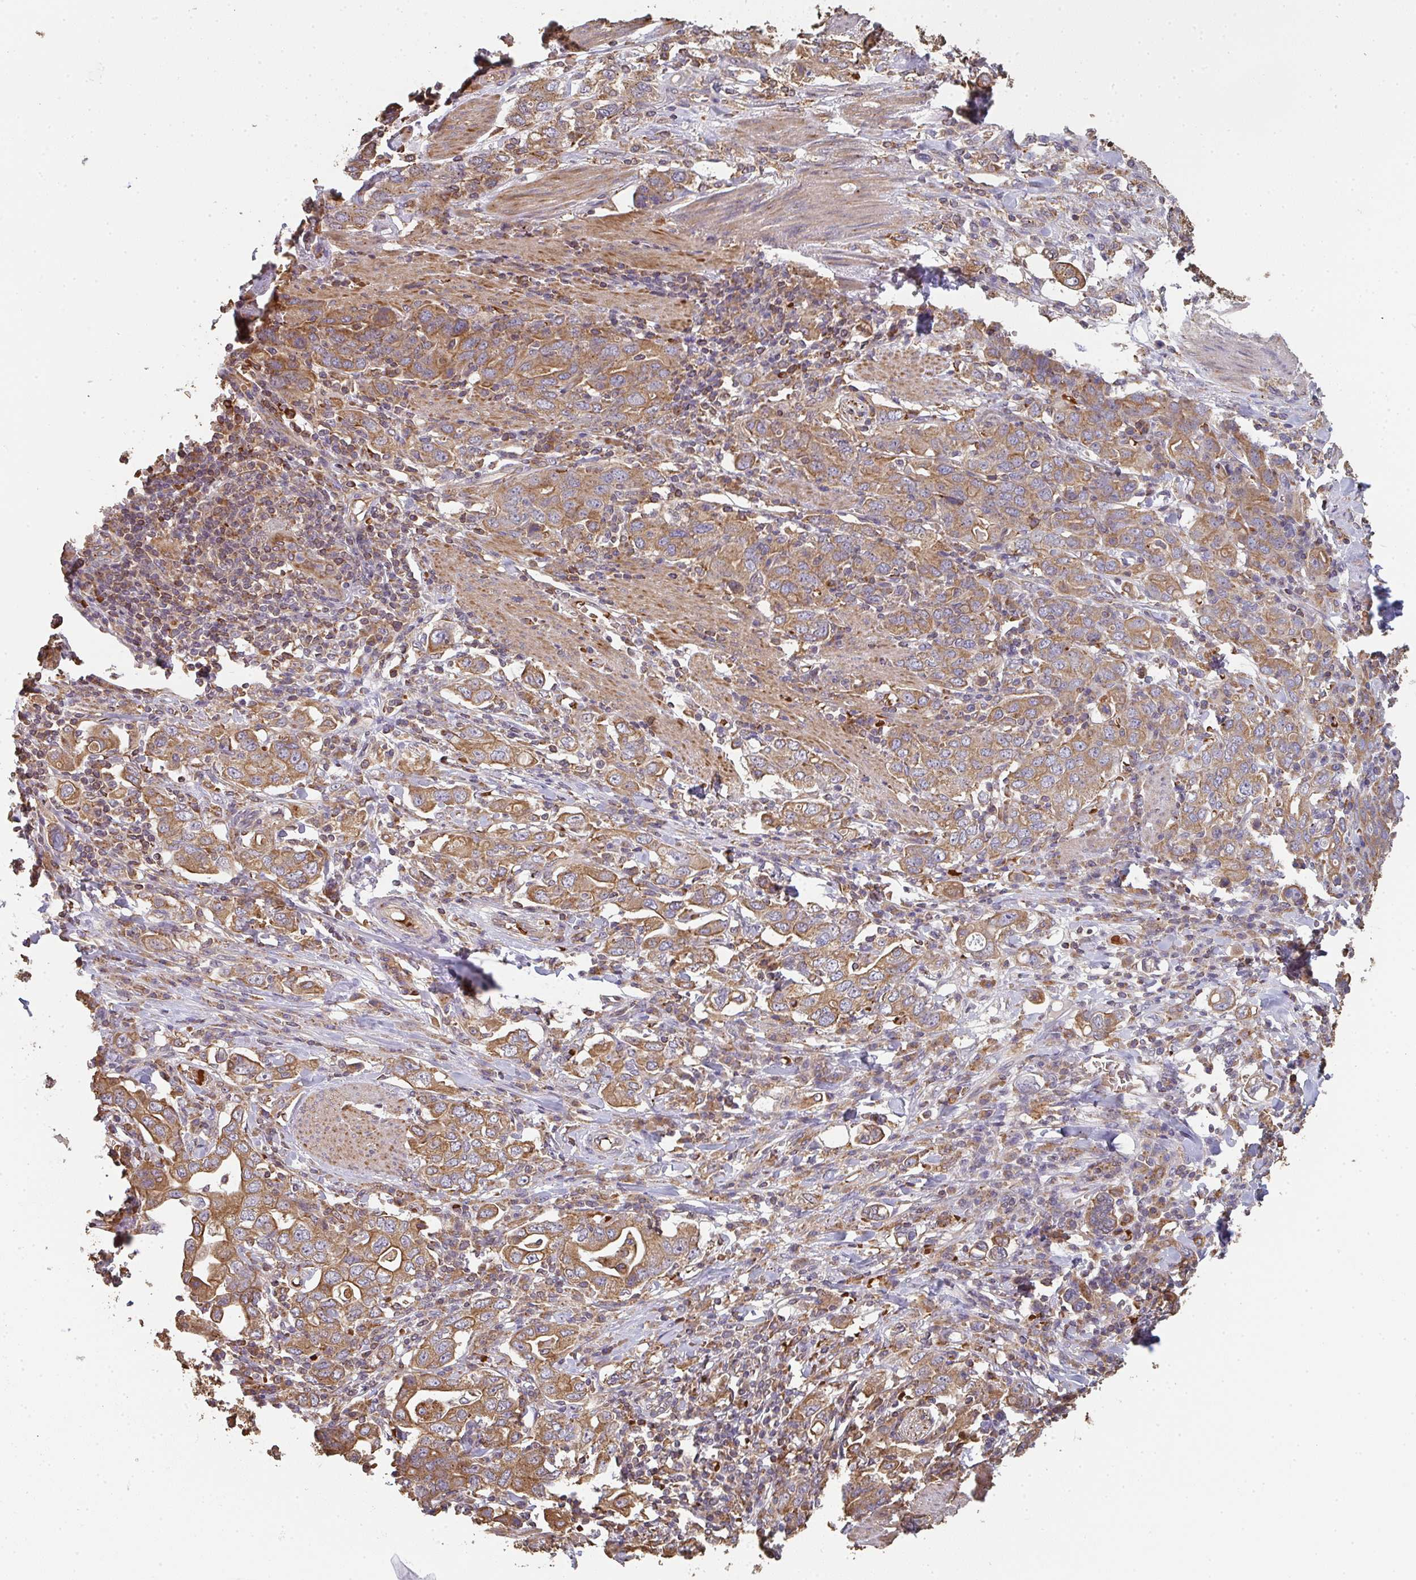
{"staining": {"intensity": "moderate", "quantity": ">75%", "location": "cytoplasmic/membranous"}, "tissue": "stomach cancer", "cell_type": "Tumor cells", "image_type": "cancer", "snomed": [{"axis": "morphology", "description": "Adenocarcinoma, NOS"}, {"axis": "topography", "description": "Stomach, upper"}, {"axis": "topography", "description": "Stomach"}], "caption": "Immunohistochemical staining of adenocarcinoma (stomach) displays moderate cytoplasmic/membranous protein positivity in about >75% of tumor cells. Immunohistochemistry stains the protein in brown and the nuclei are stained blue.", "gene": "POLG", "patient": {"sex": "male", "age": 62}}